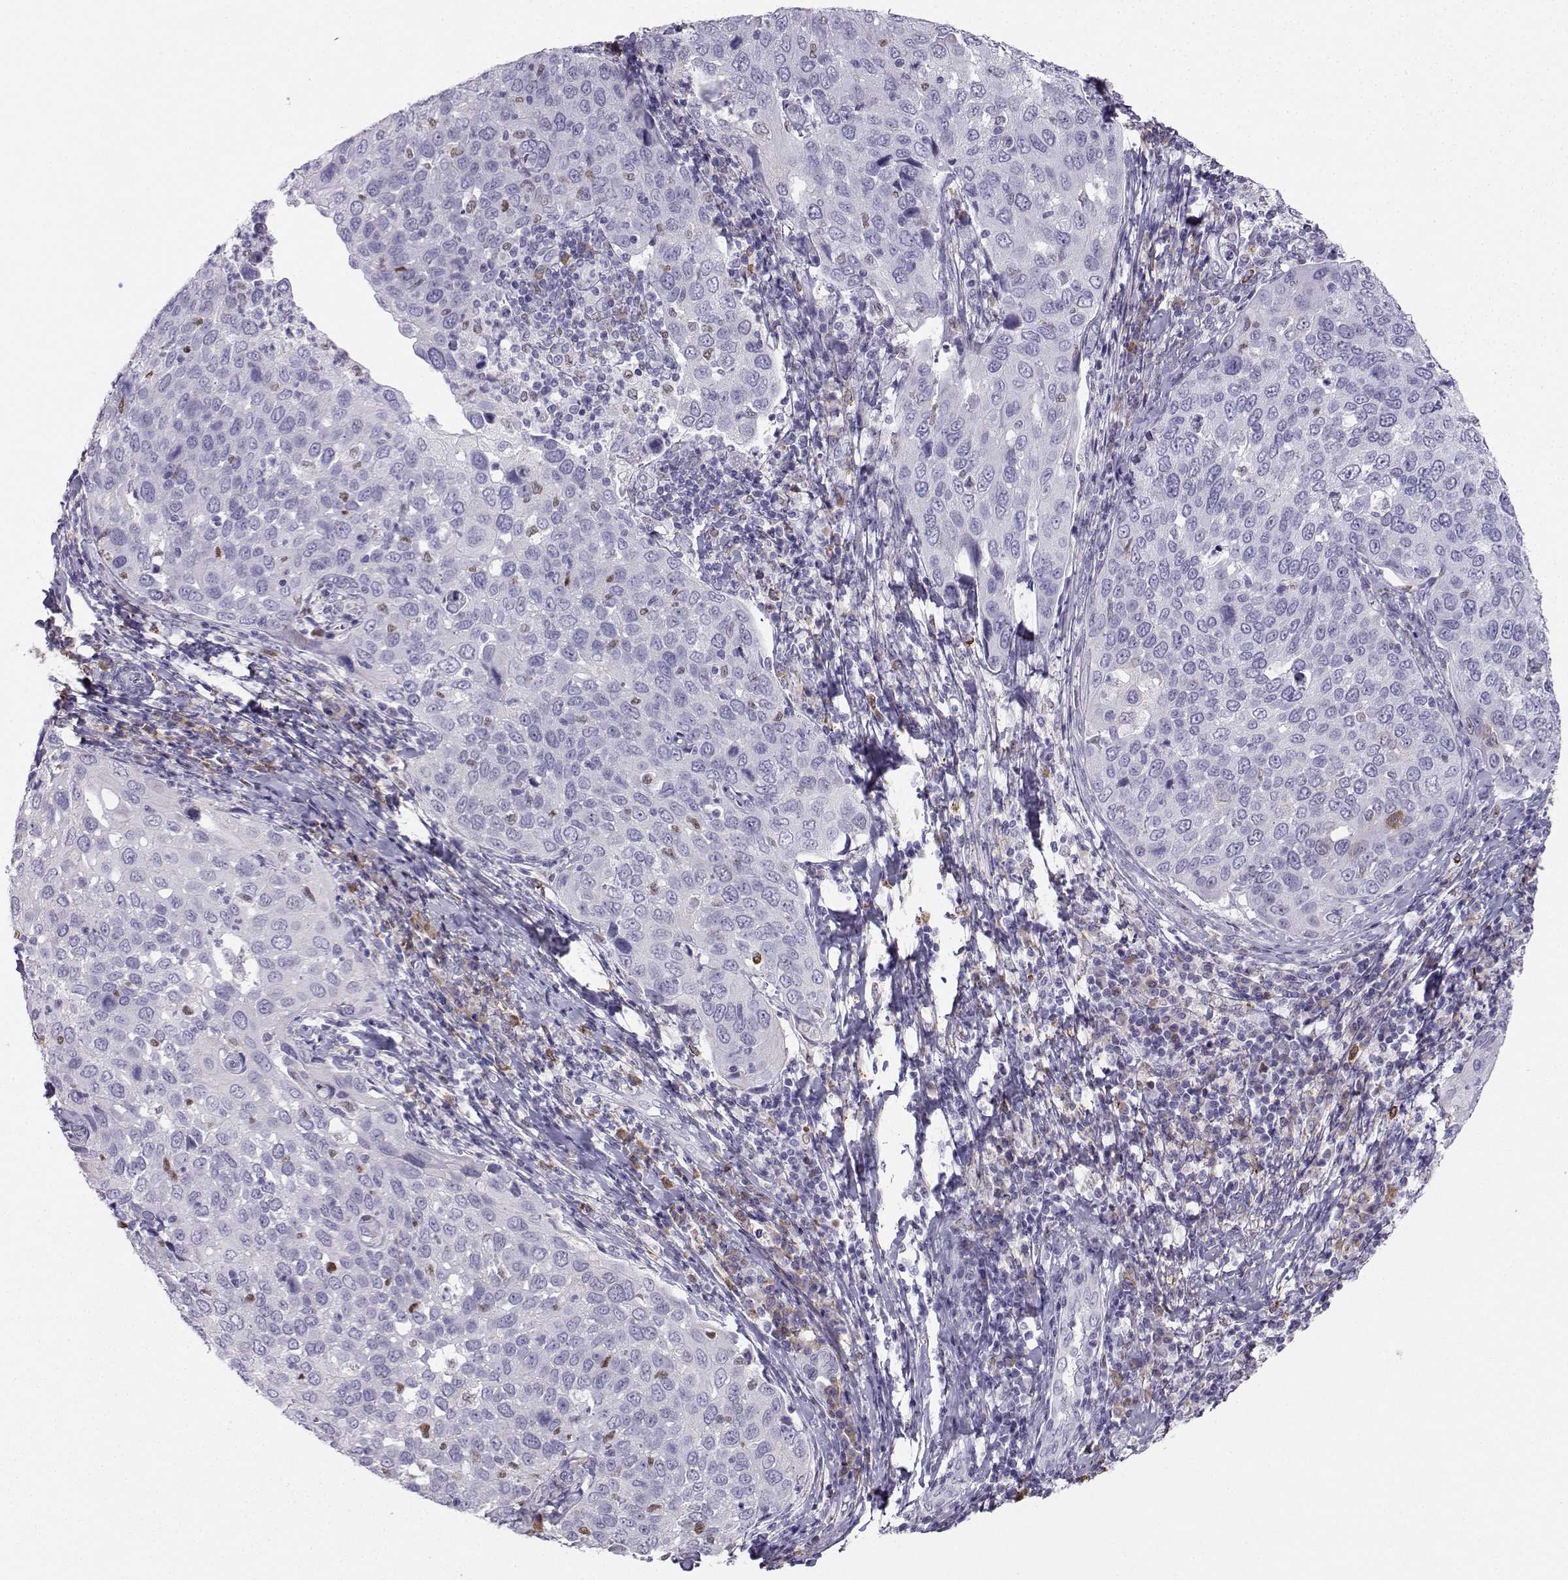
{"staining": {"intensity": "negative", "quantity": "none", "location": "none"}, "tissue": "cervical cancer", "cell_type": "Tumor cells", "image_type": "cancer", "snomed": [{"axis": "morphology", "description": "Squamous cell carcinoma, NOS"}, {"axis": "topography", "description": "Cervix"}], "caption": "The image exhibits no staining of tumor cells in cervical cancer (squamous cell carcinoma).", "gene": "DCLK3", "patient": {"sex": "female", "age": 54}}